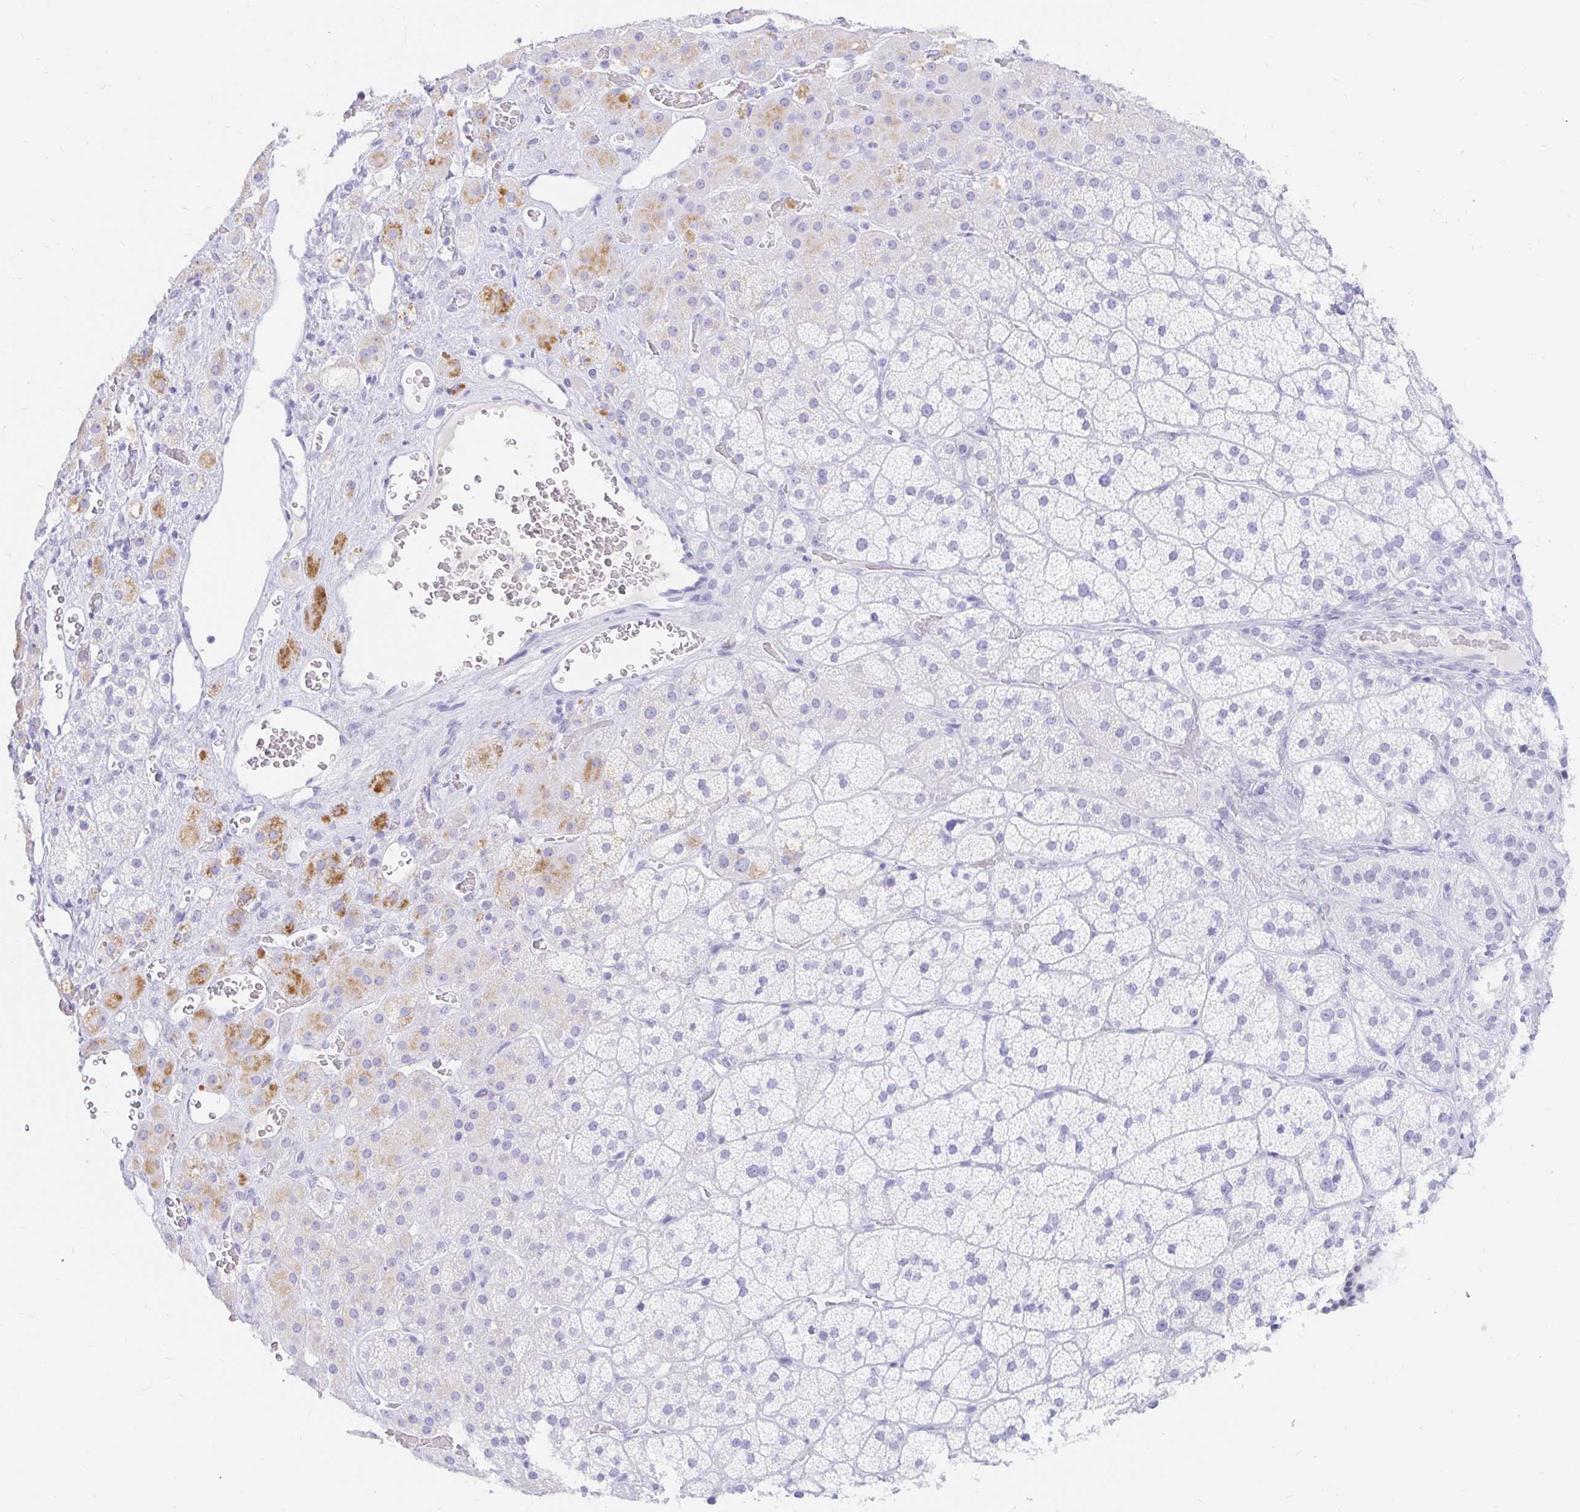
{"staining": {"intensity": "moderate", "quantity": "<25%", "location": "cytoplasmic/membranous"}, "tissue": "adrenal gland", "cell_type": "Glandular cells", "image_type": "normal", "snomed": [{"axis": "morphology", "description": "Normal tissue, NOS"}, {"axis": "topography", "description": "Adrenal gland"}], "caption": "Brown immunohistochemical staining in benign adrenal gland exhibits moderate cytoplasmic/membranous staining in about <25% of glandular cells. Nuclei are stained in blue.", "gene": "OR6T1", "patient": {"sex": "male", "age": 57}}